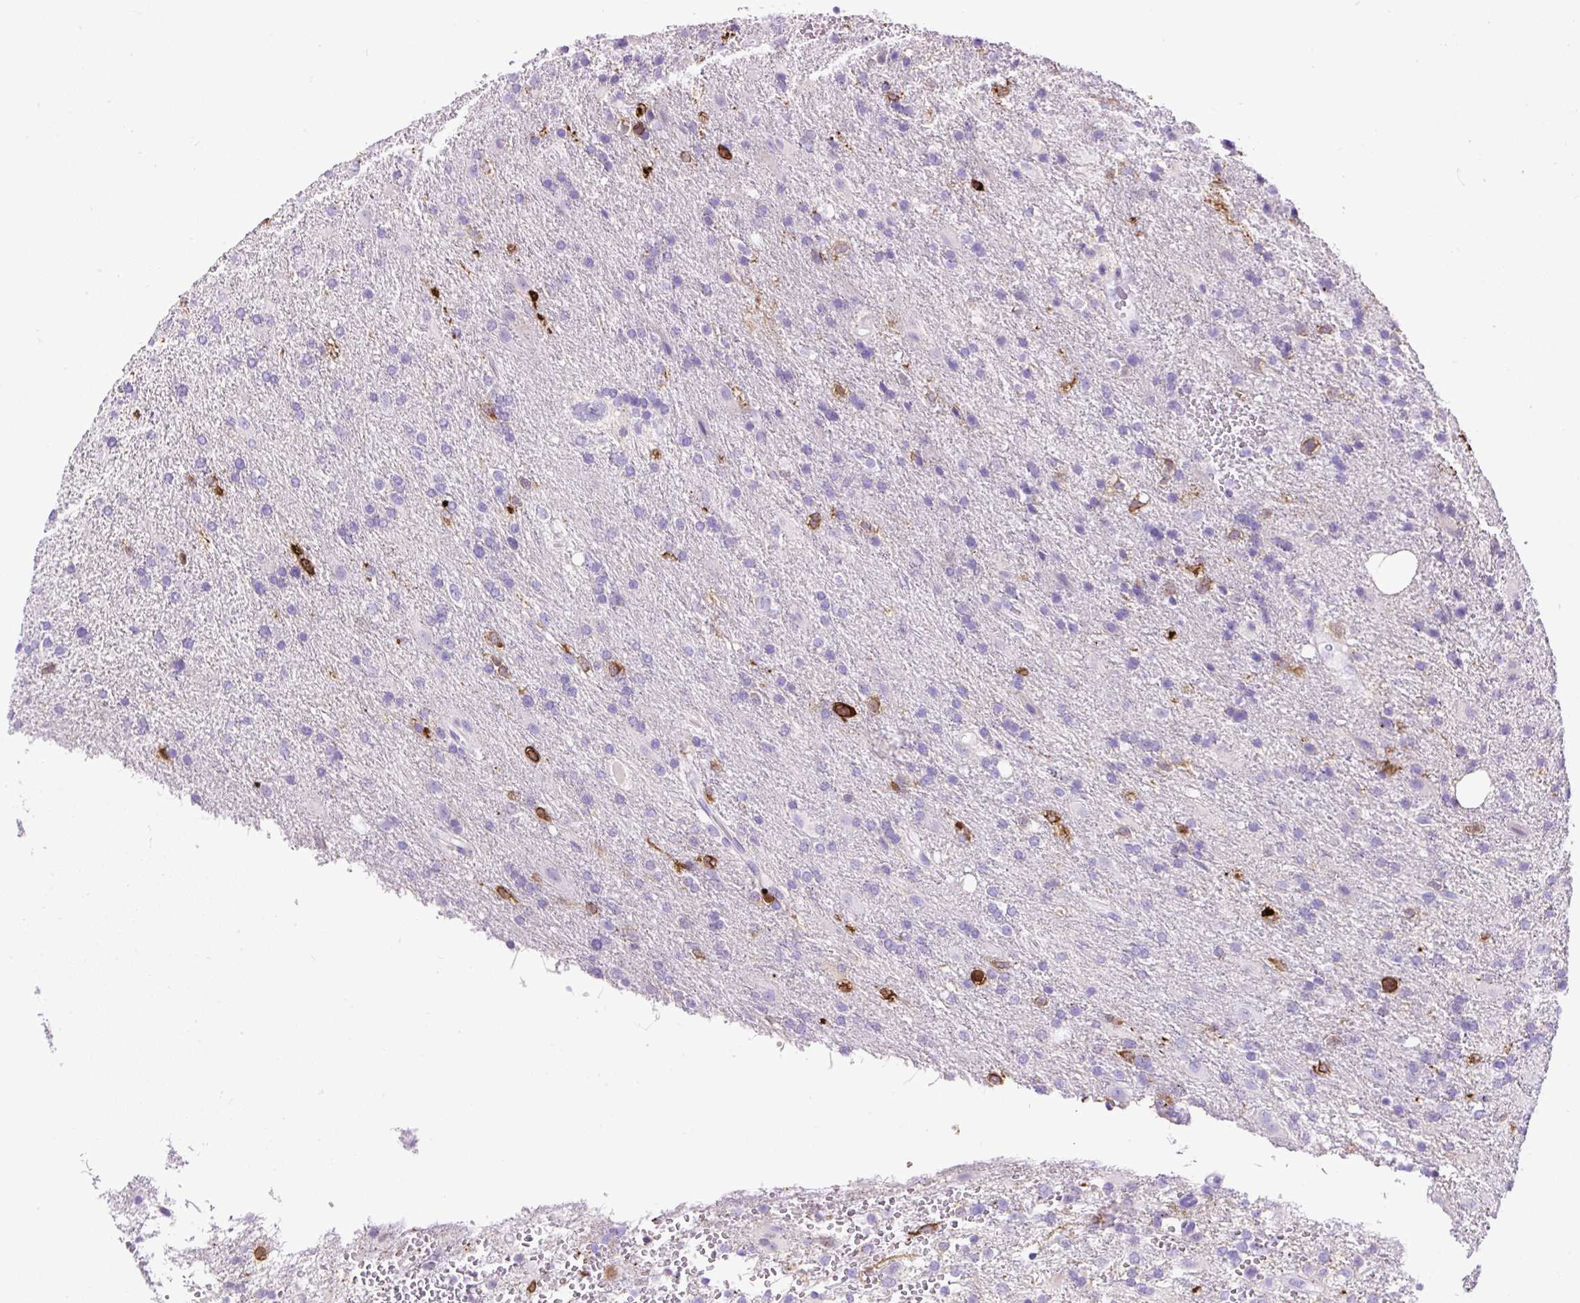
{"staining": {"intensity": "negative", "quantity": "none", "location": "none"}, "tissue": "glioma", "cell_type": "Tumor cells", "image_type": "cancer", "snomed": [{"axis": "morphology", "description": "Glioma, malignant, High grade"}, {"axis": "topography", "description": "Brain"}], "caption": "IHC photomicrograph of neoplastic tissue: human glioma stained with DAB reveals no significant protein positivity in tumor cells.", "gene": "PDIA2", "patient": {"sex": "male", "age": 56}}